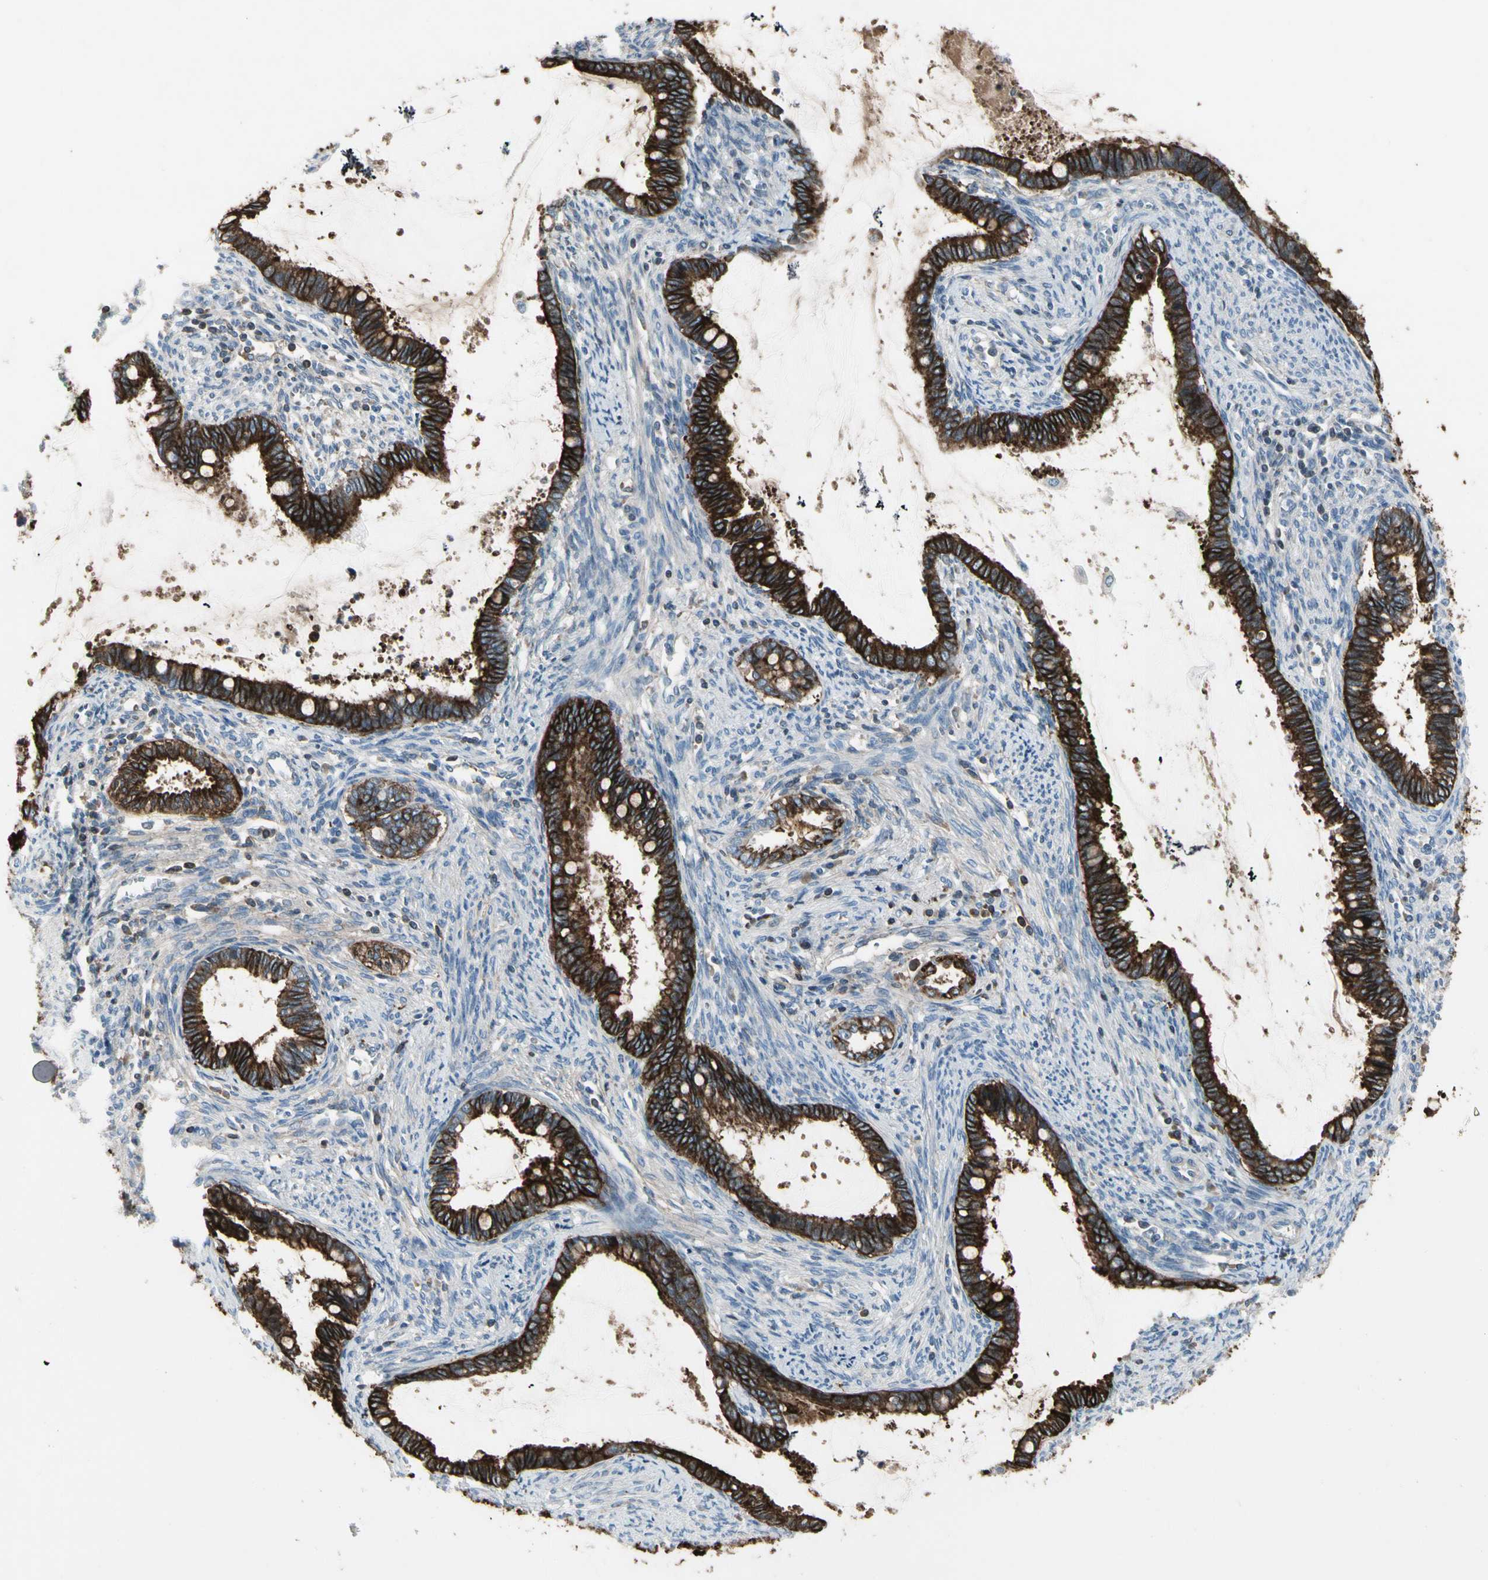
{"staining": {"intensity": "strong", "quantity": ">75%", "location": "cytoplasmic/membranous"}, "tissue": "cervical cancer", "cell_type": "Tumor cells", "image_type": "cancer", "snomed": [{"axis": "morphology", "description": "Adenocarcinoma, NOS"}, {"axis": "topography", "description": "Cervix"}], "caption": "Immunohistochemical staining of human cervical adenocarcinoma reveals high levels of strong cytoplasmic/membranous protein positivity in approximately >75% of tumor cells.", "gene": "PIGR", "patient": {"sex": "female", "age": 44}}